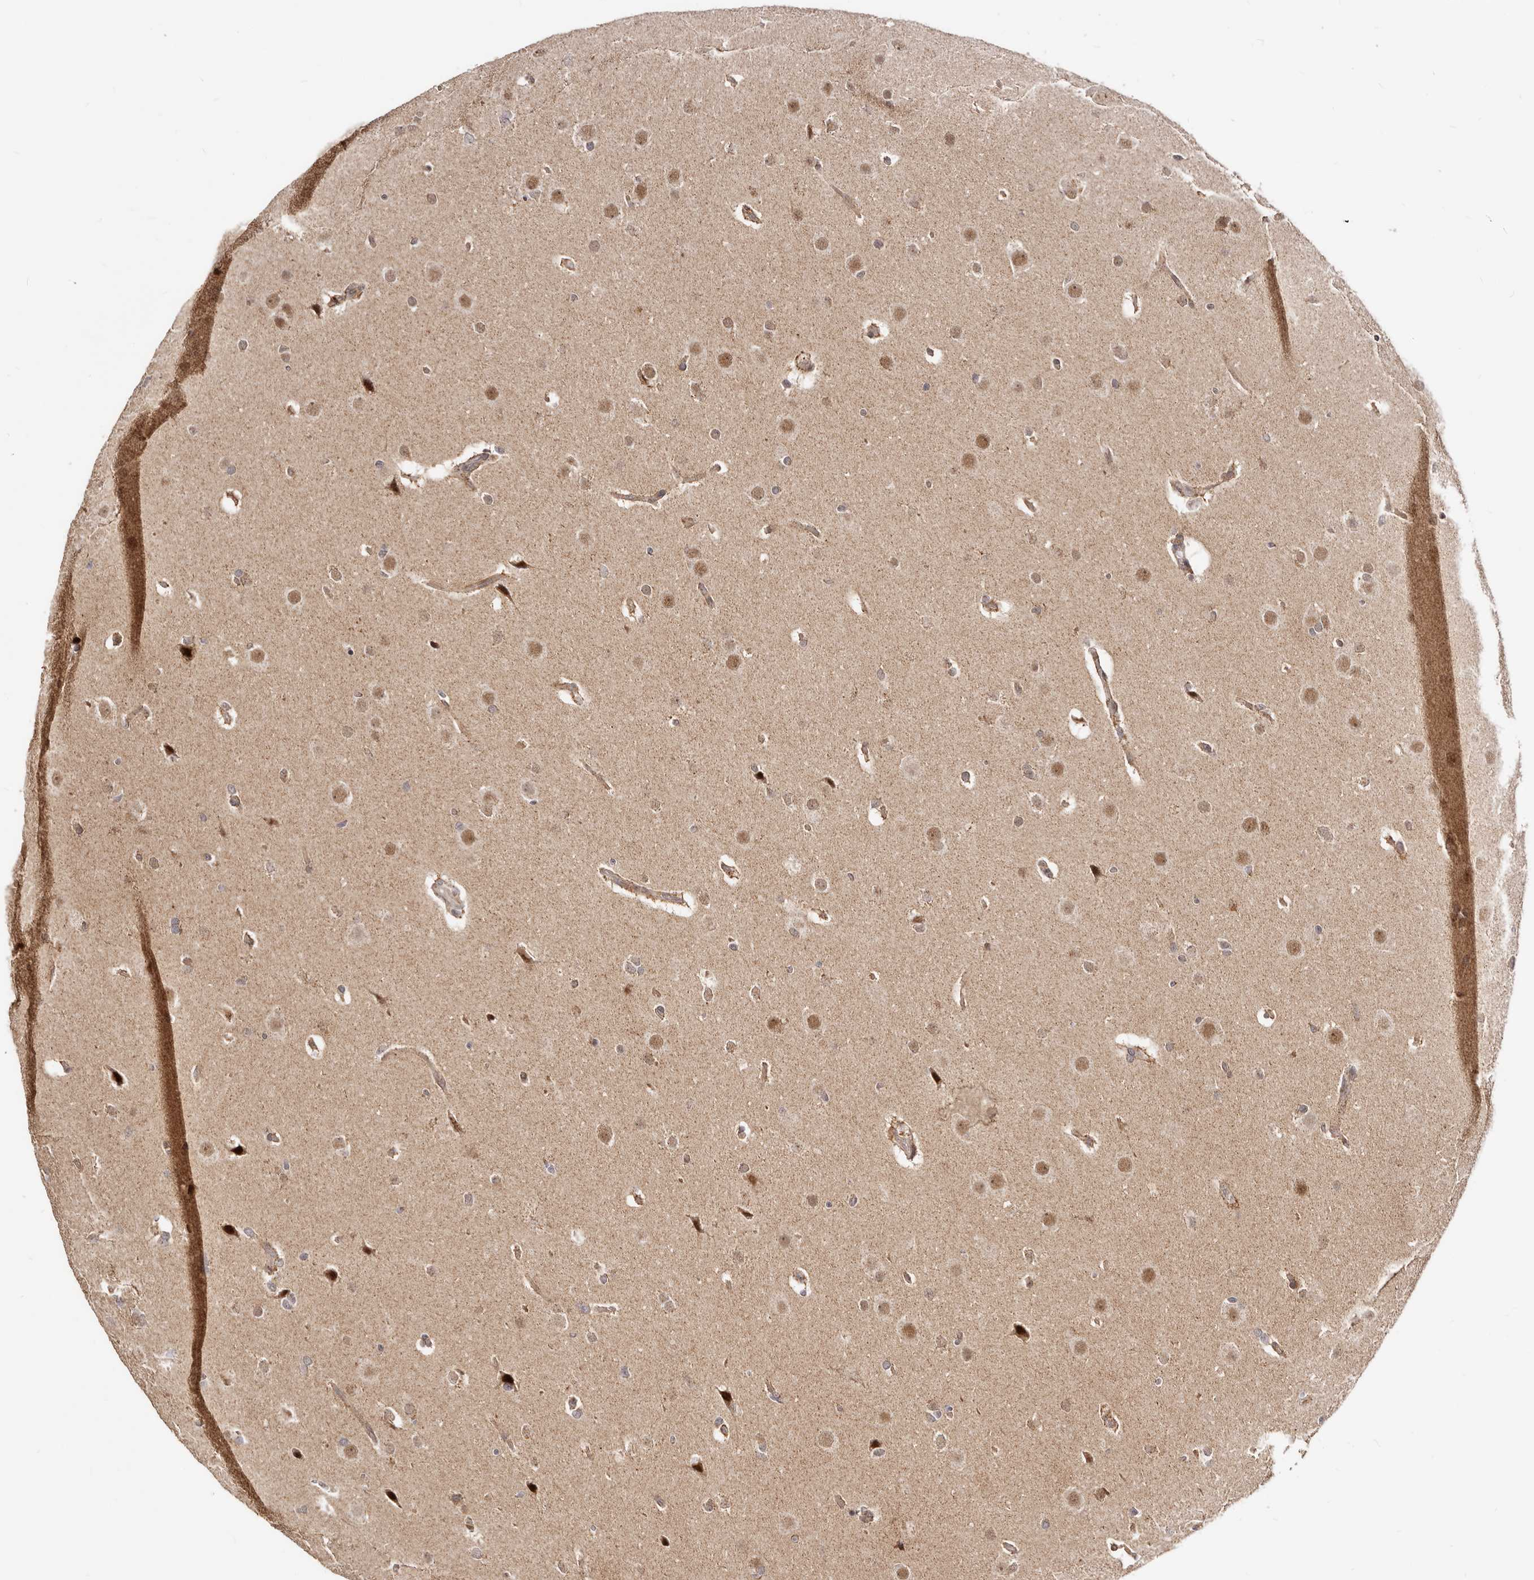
{"staining": {"intensity": "weak", "quantity": "<25%", "location": "nuclear"}, "tissue": "glioma", "cell_type": "Tumor cells", "image_type": "cancer", "snomed": [{"axis": "morphology", "description": "Glioma, malignant, Low grade"}, {"axis": "topography", "description": "Brain"}], "caption": "Glioma was stained to show a protein in brown. There is no significant expression in tumor cells.", "gene": "SEC14L1", "patient": {"sex": "female", "age": 37}}